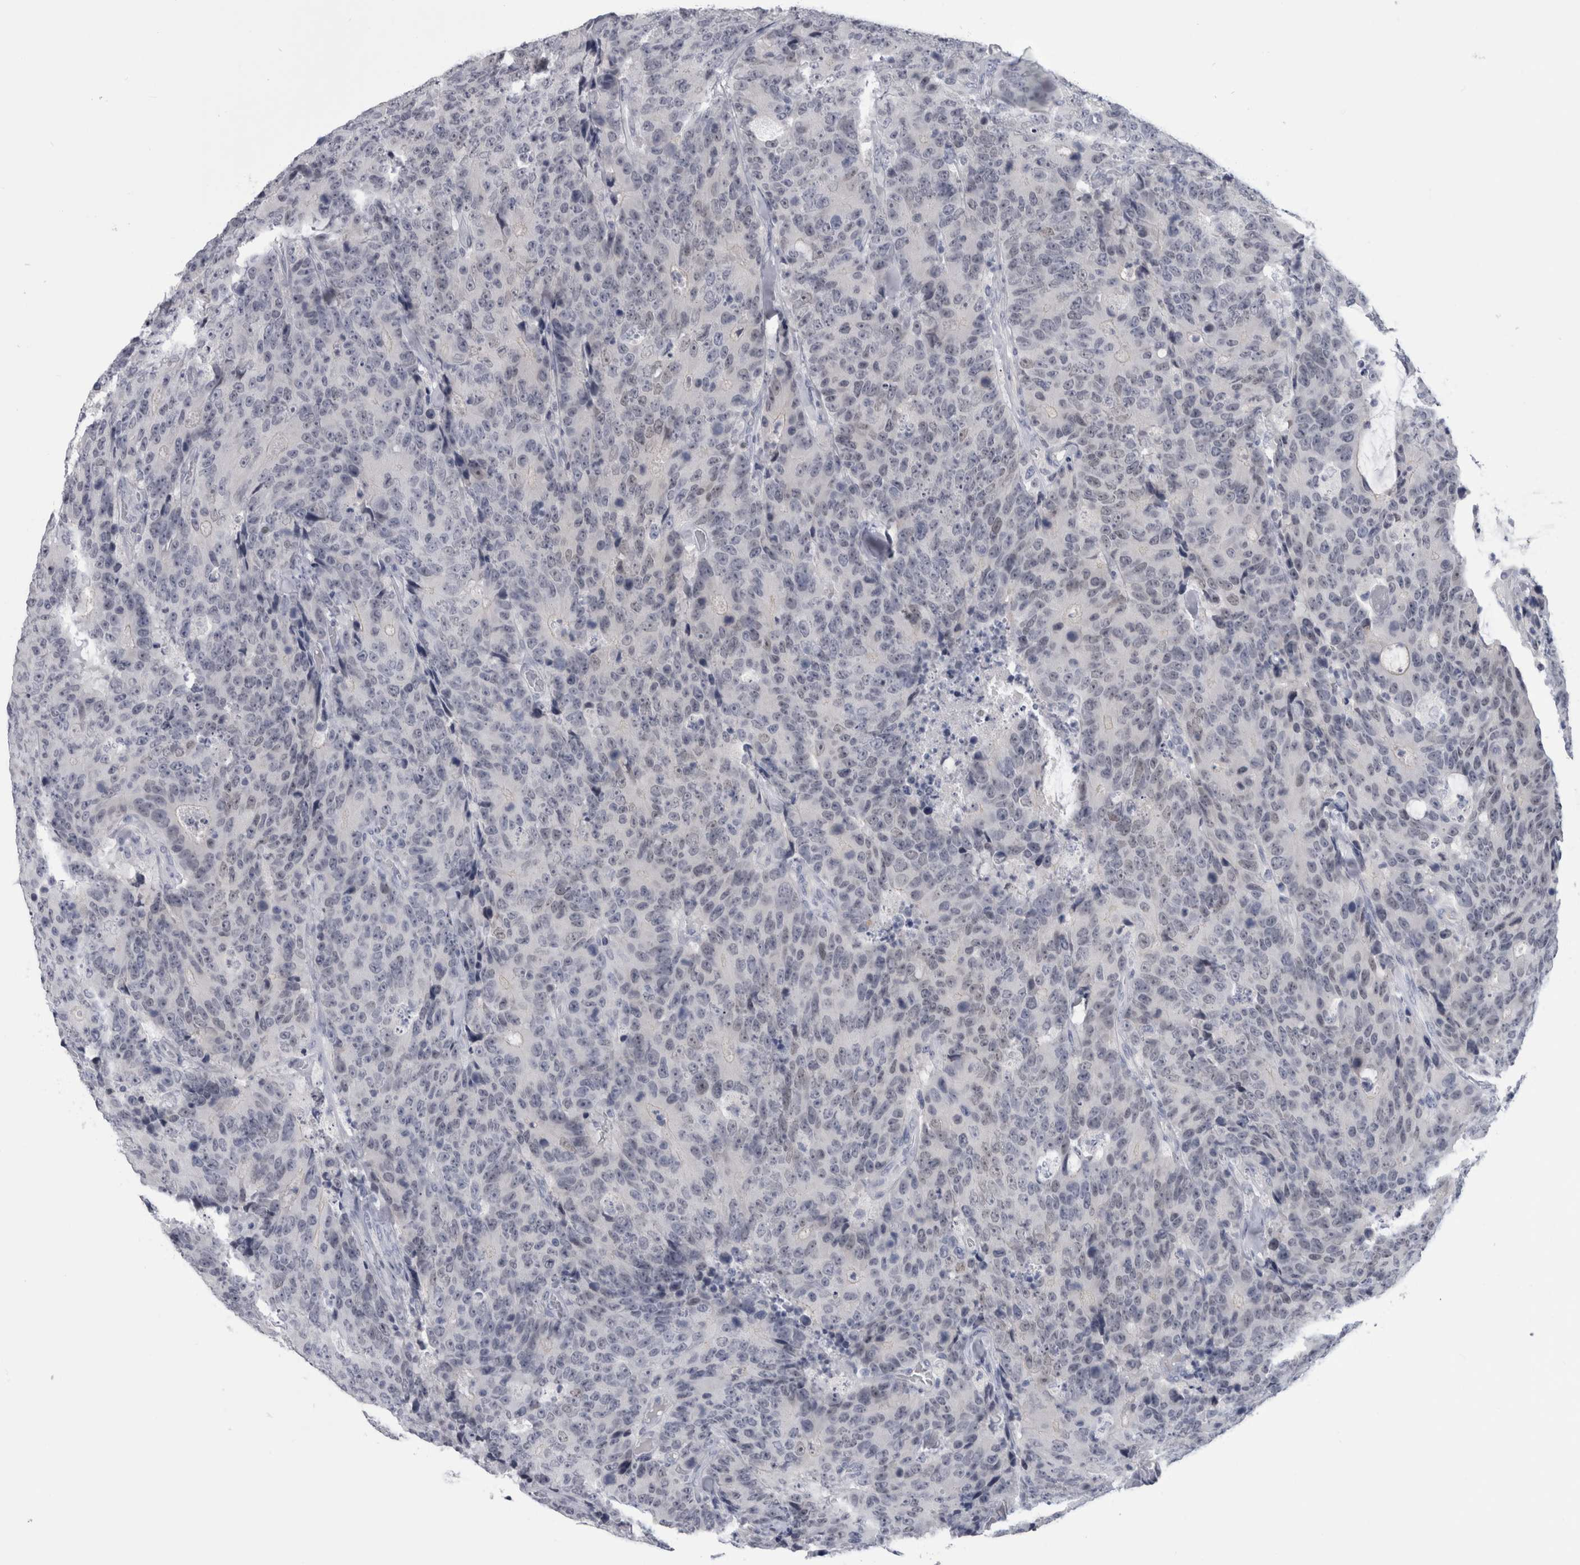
{"staining": {"intensity": "negative", "quantity": "none", "location": "none"}, "tissue": "colorectal cancer", "cell_type": "Tumor cells", "image_type": "cancer", "snomed": [{"axis": "morphology", "description": "Adenocarcinoma, NOS"}, {"axis": "topography", "description": "Colon"}], "caption": "Colorectal cancer (adenocarcinoma) stained for a protein using IHC demonstrates no positivity tumor cells.", "gene": "PAX5", "patient": {"sex": "female", "age": 86}}